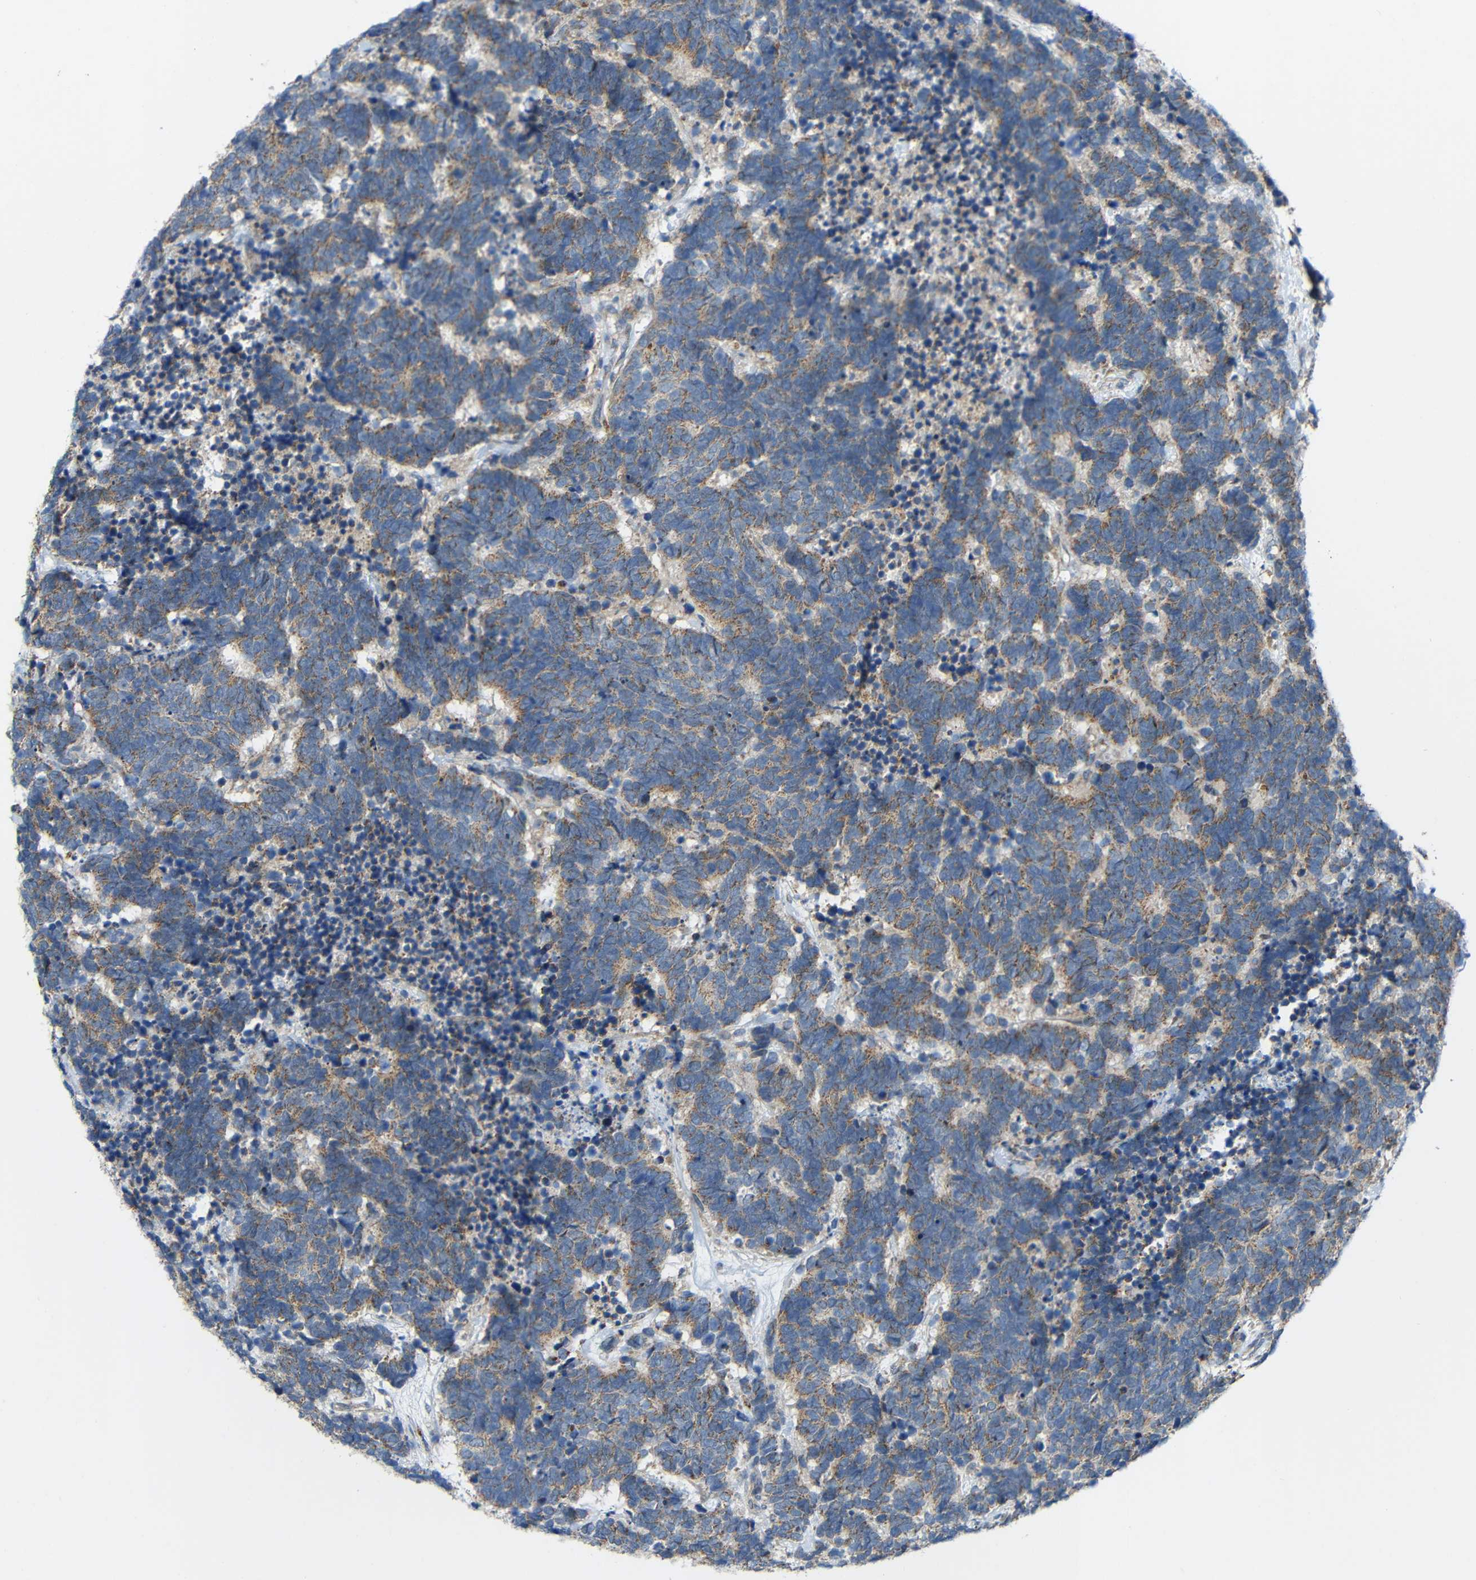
{"staining": {"intensity": "weak", "quantity": "<25%", "location": "cytoplasmic/membranous"}, "tissue": "carcinoid", "cell_type": "Tumor cells", "image_type": "cancer", "snomed": [{"axis": "morphology", "description": "Carcinoma, NOS"}, {"axis": "morphology", "description": "Carcinoid, malignant, NOS"}, {"axis": "topography", "description": "Urinary bladder"}], "caption": "Immunohistochemical staining of human carcinoid displays no significant expression in tumor cells.", "gene": "TMEM25", "patient": {"sex": "male", "age": 57}}